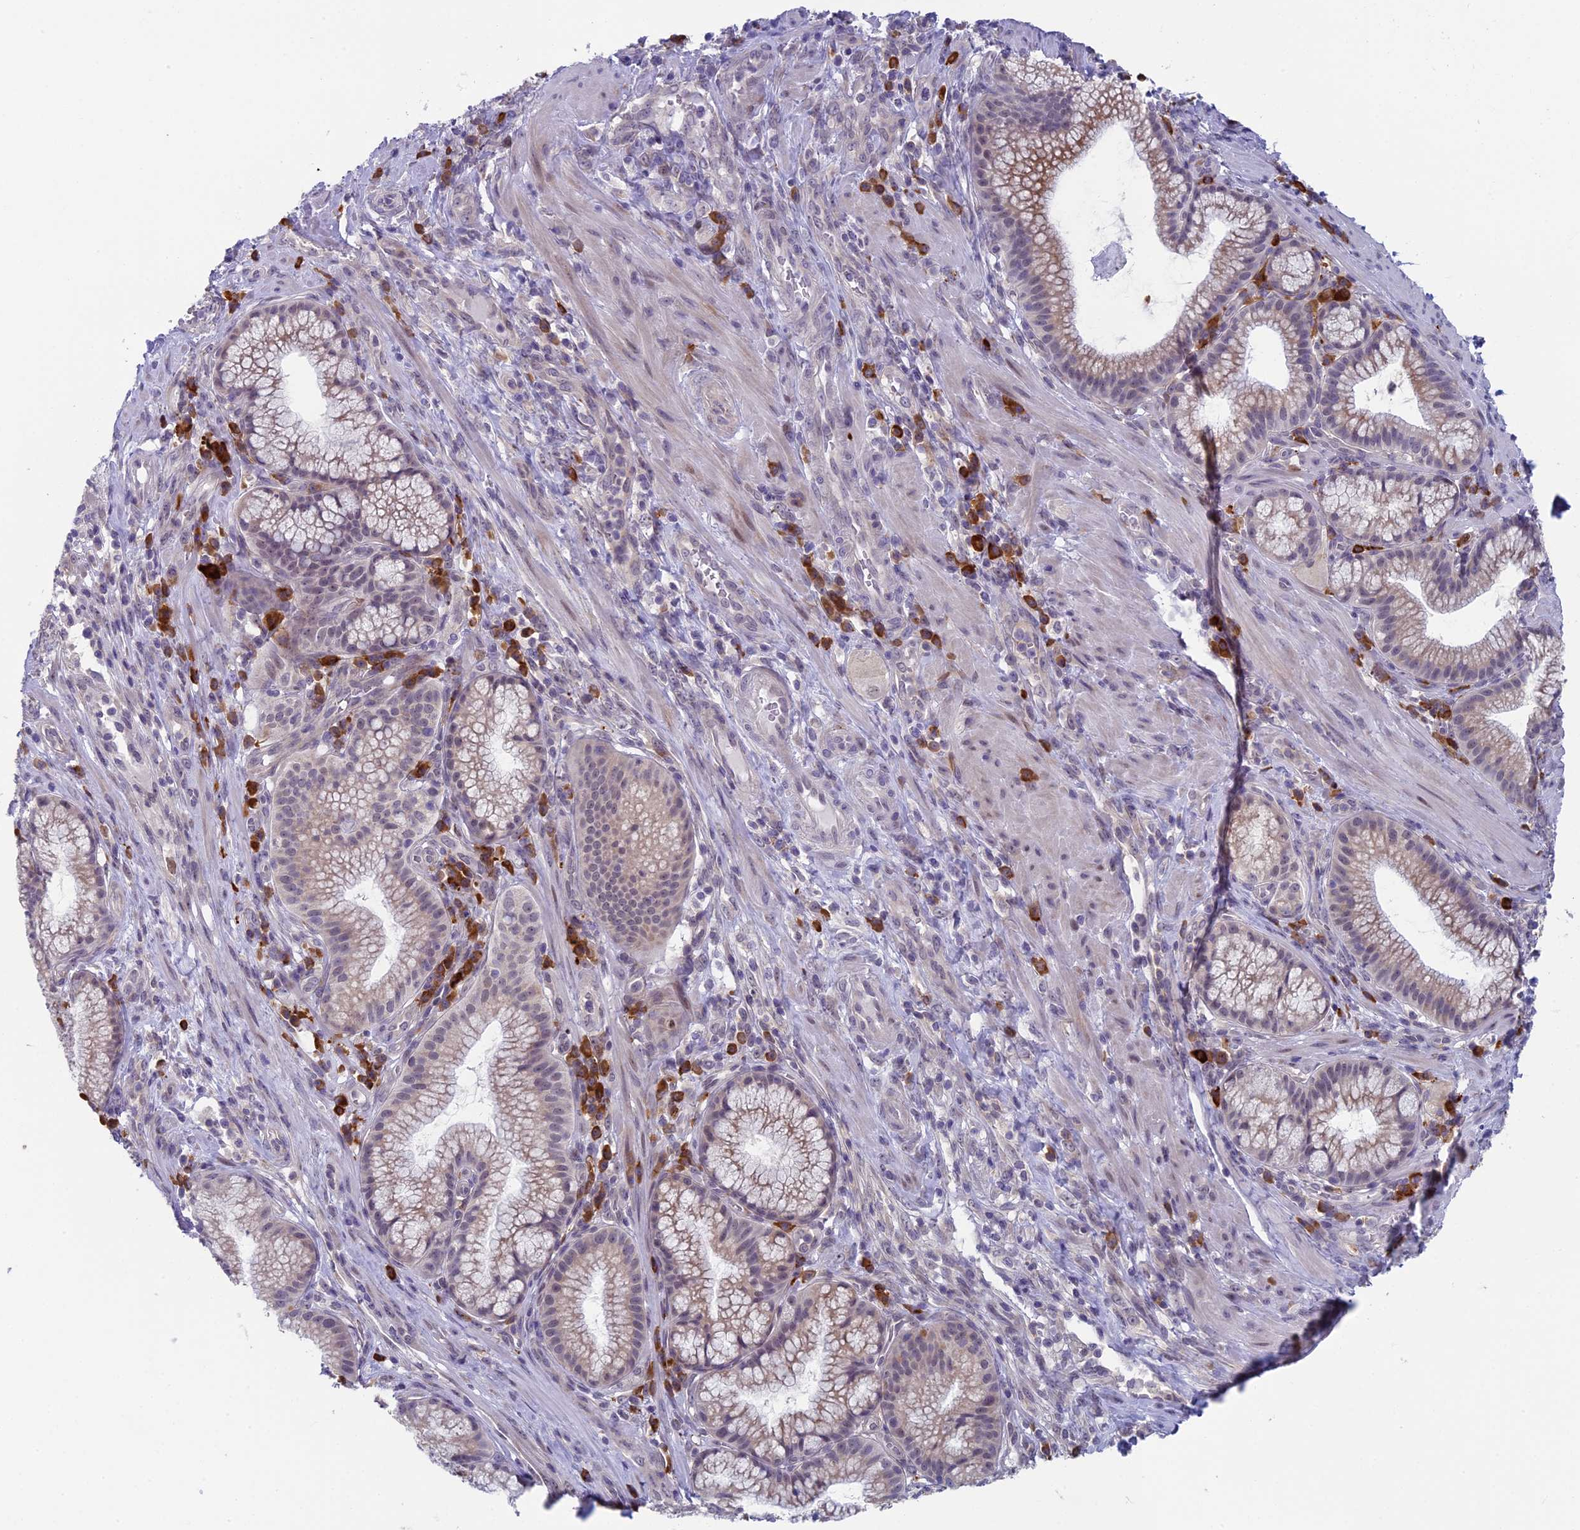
{"staining": {"intensity": "weak", "quantity": "25%-75%", "location": "cytoplasmic/membranous"}, "tissue": "pancreatic cancer", "cell_type": "Tumor cells", "image_type": "cancer", "snomed": [{"axis": "morphology", "description": "Adenocarcinoma, NOS"}, {"axis": "topography", "description": "Pancreas"}], "caption": "Tumor cells show low levels of weak cytoplasmic/membranous expression in about 25%-75% of cells in adenocarcinoma (pancreatic).", "gene": "CNEP1R1", "patient": {"sex": "male", "age": 72}}